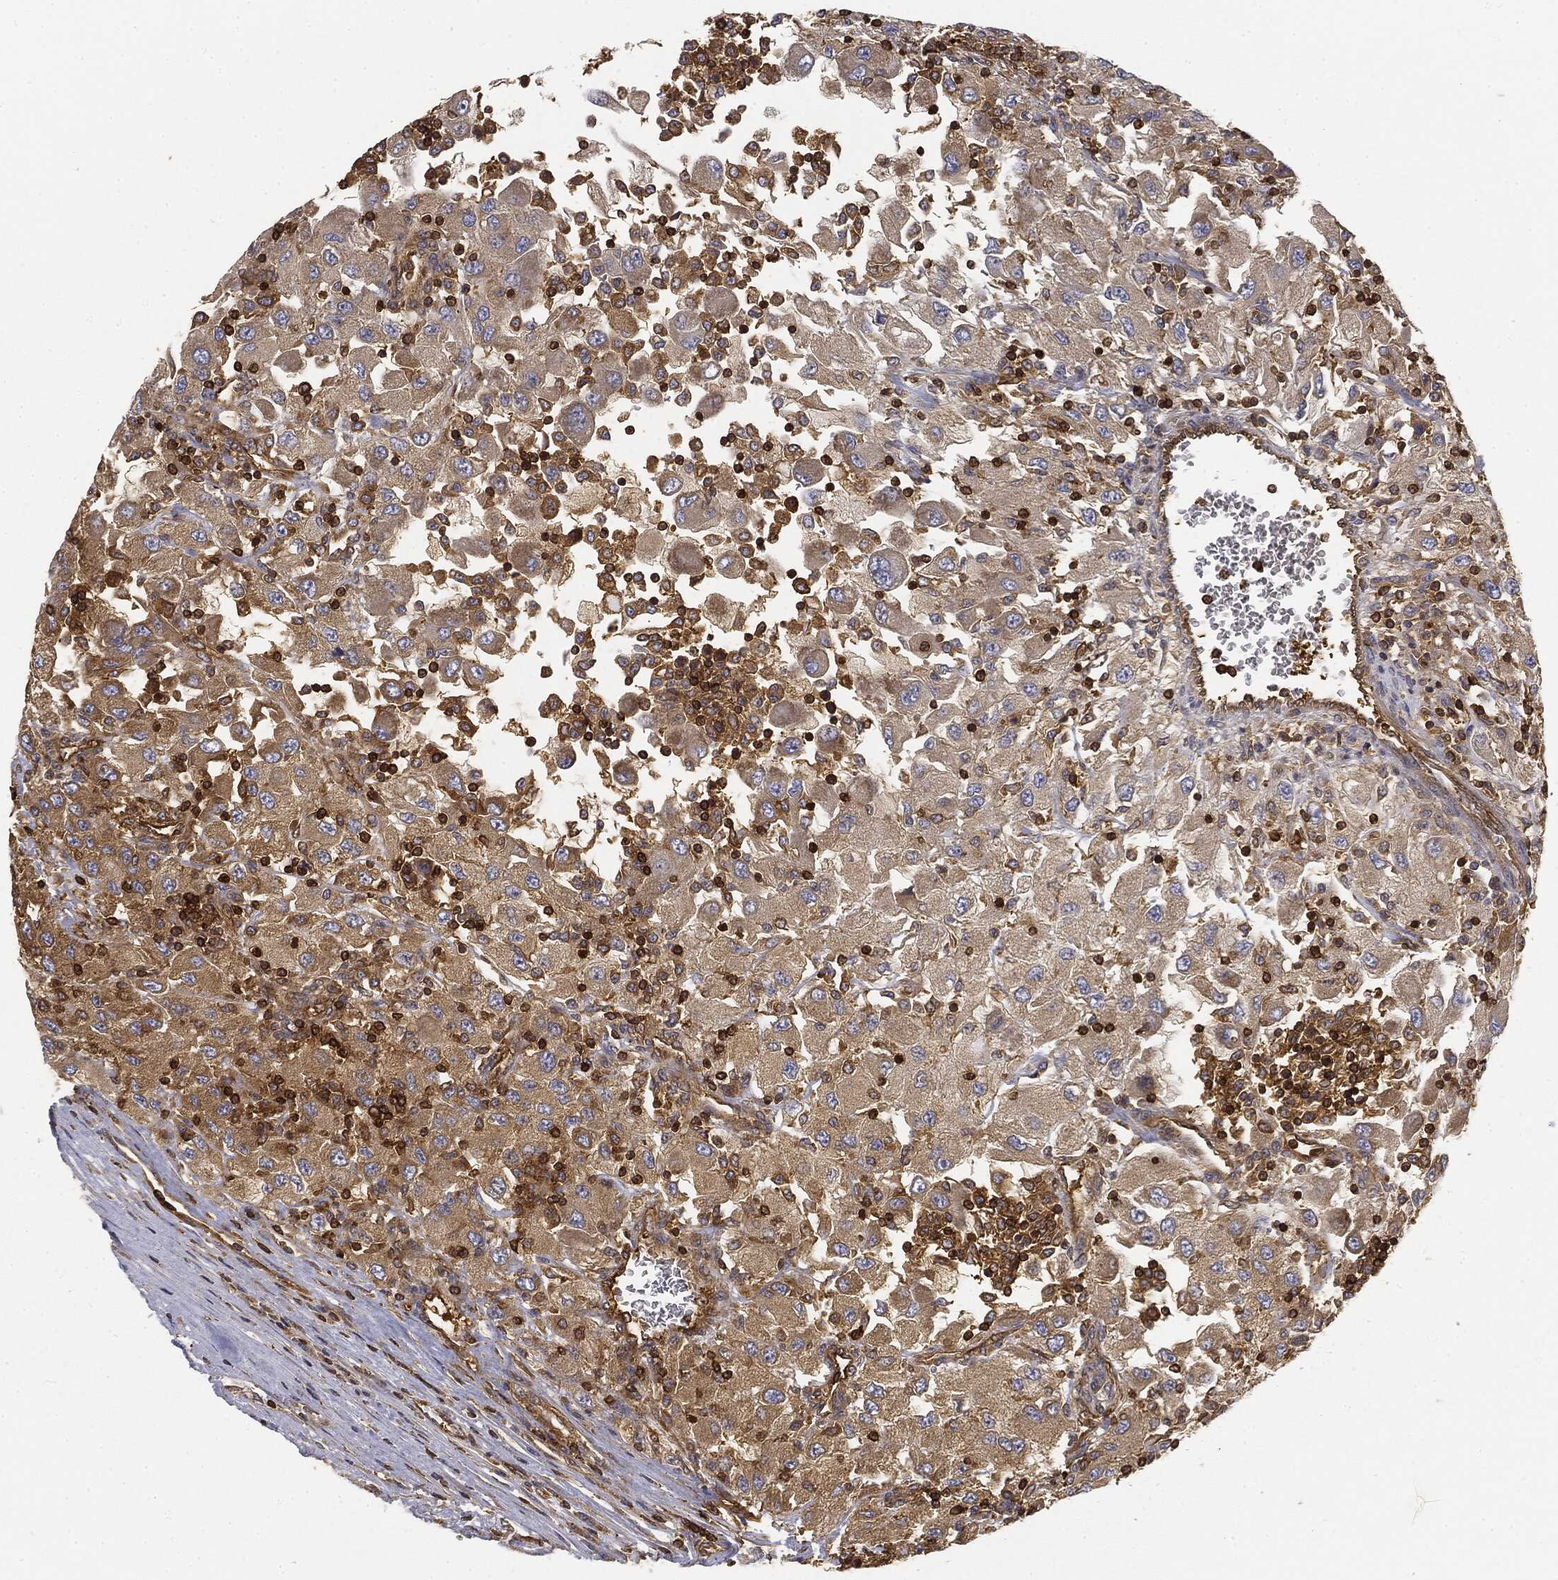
{"staining": {"intensity": "moderate", "quantity": "25%-75%", "location": "cytoplasmic/membranous"}, "tissue": "renal cancer", "cell_type": "Tumor cells", "image_type": "cancer", "snomed": [{"axis": "morphology", "description": "Adenocarcinoma, NOS"}, {"axis": "topography", "description": "Kidney"}], "caption": "Tumor cells display medium levels of moderate cytoplasmic/membranous expression in about 25%-75% of cells in human adenocarcinoma (renal).", "gene": "WDR1", "patient": {"sex": "female", "age": 67}}